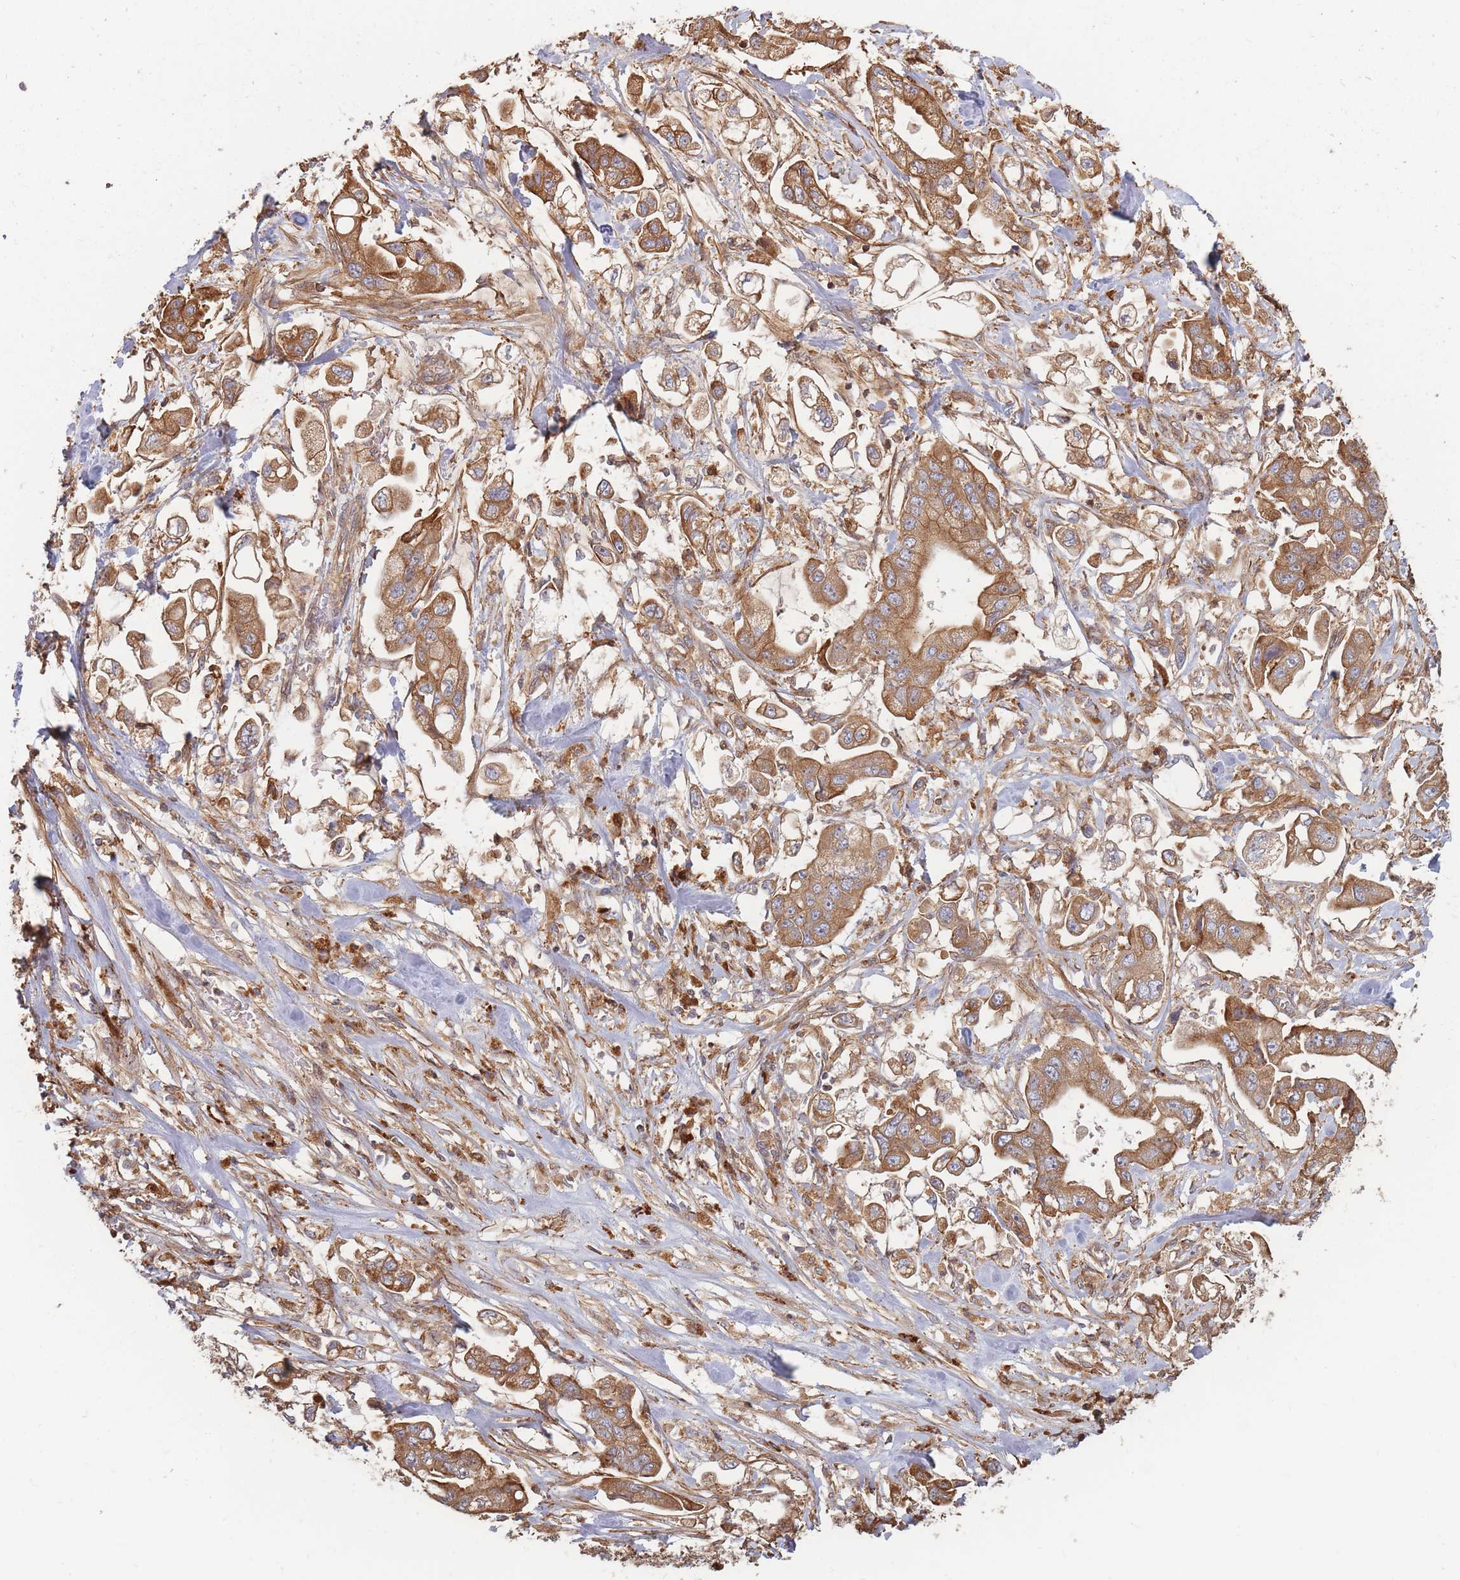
{"staining": {"intensity": "moderate", "quantity": ">75%", "location": "cytoplasmic/membranous"}, "tissue": "stomach cancer", "cell_type": "Tumor cells", "image_type": "cancer", "snomed": [{"axis": "morphology", "description": "Adenocarcinoma, NOS"}, {"axis": "topography", "description": "Stomach"}], "caption": "The photomicrograph demonstrates a brown stain indicating the presence of a protein in the cytoplasmic/membranous of tumor cells in stomach cancer. (brown staining indicates protein expression, while blue staining denotes nuclei).", "gene": "RASSF2", "patient": {"sex": "male", "age": 62}}